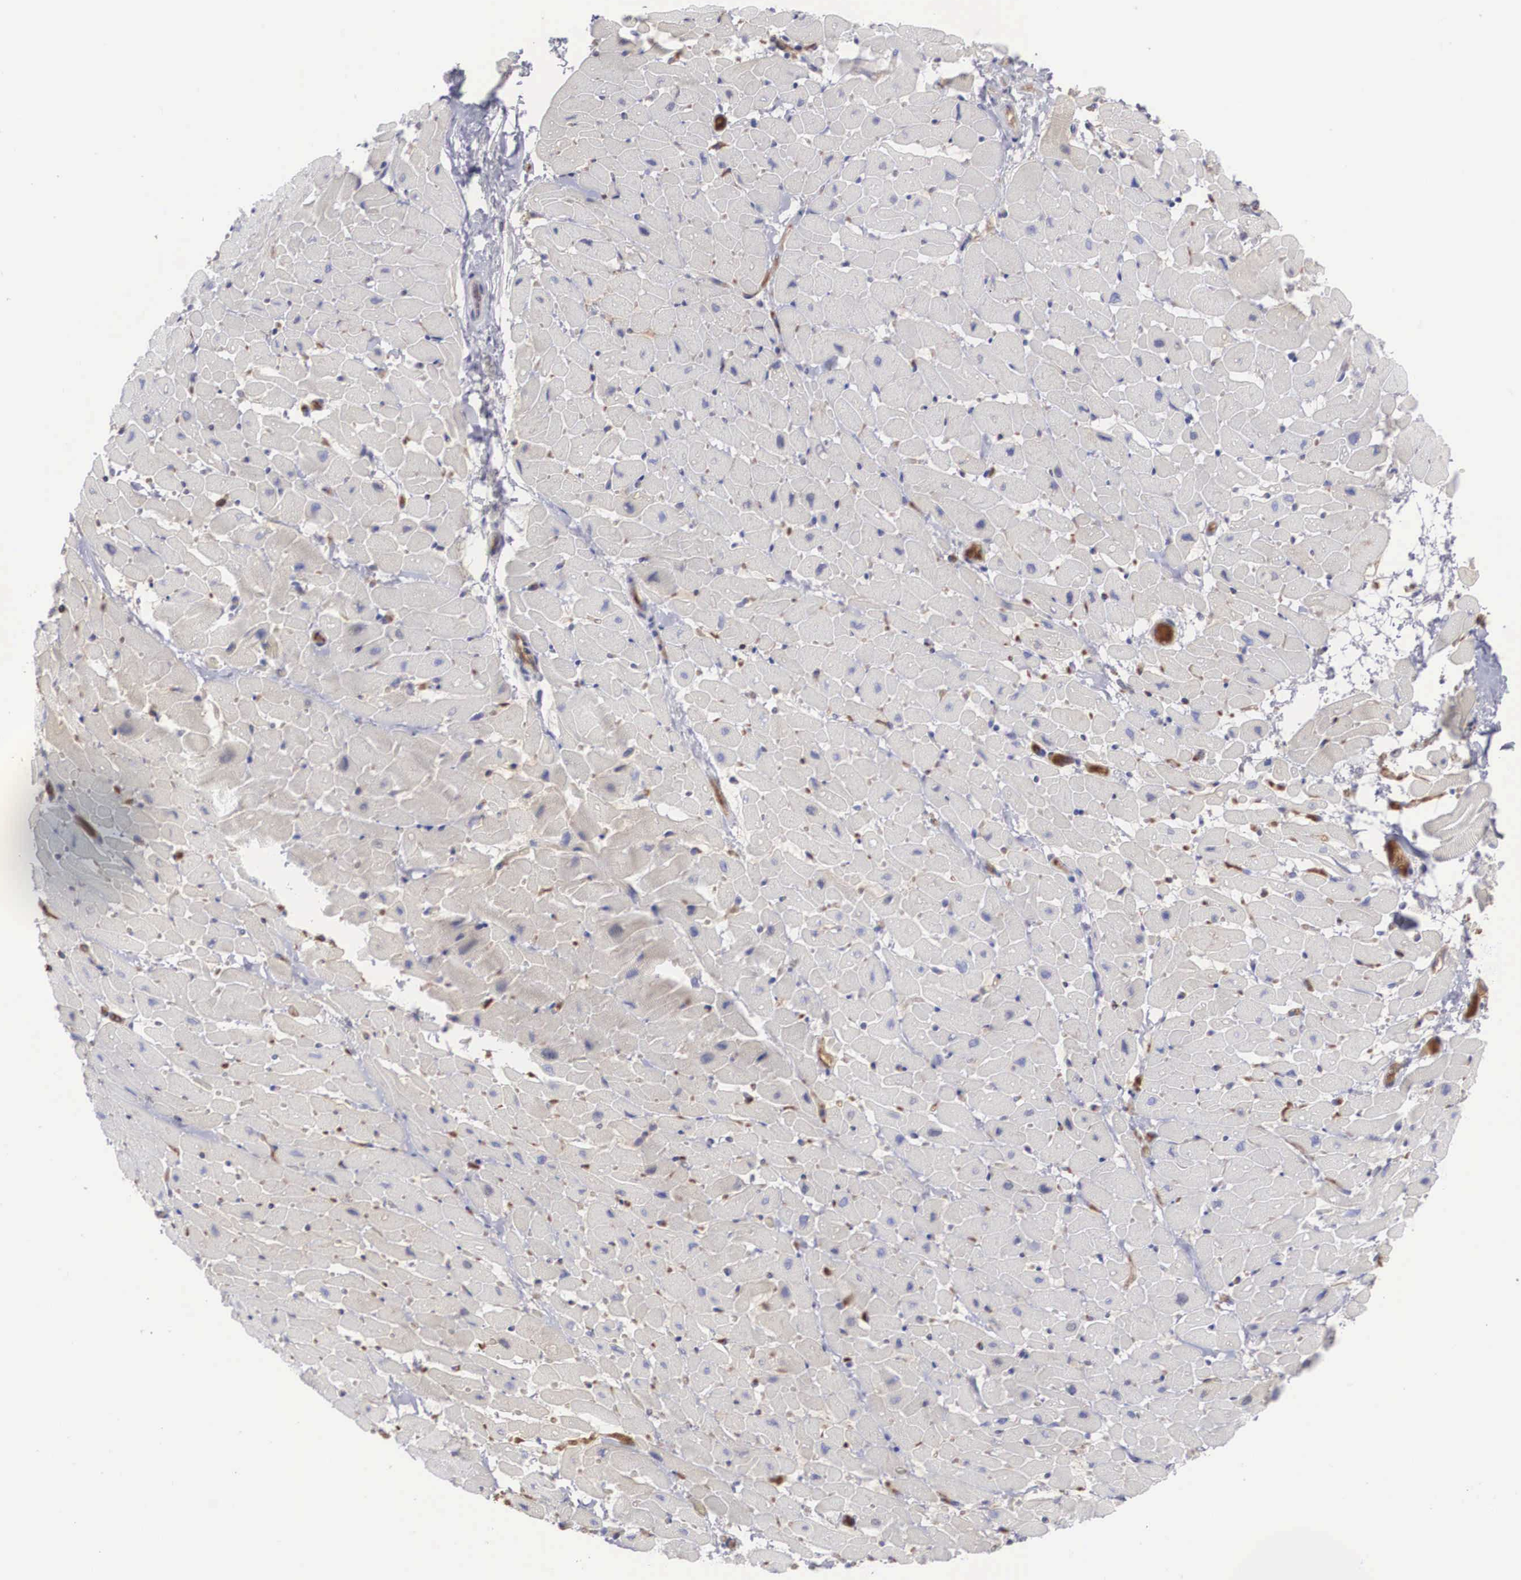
{"staining": {"intensity": "negative", "quantity": "none", "location": "none"}, "tissue": "heart muscle", "cell_type": "Cardiomyocytes", "image_type": "normal", "snomed": [{"axis": "morphology", "description": "Normal tissue, NOS"}, {"axis": "topography", "description": "Heart"}], "caption": "Cardiomyocytes show no significant protein expression in benign heart muscle. Nuclei are stained in blue.", "gene": "RBPJ", "patient": {"sex": "male", "age": 45}}